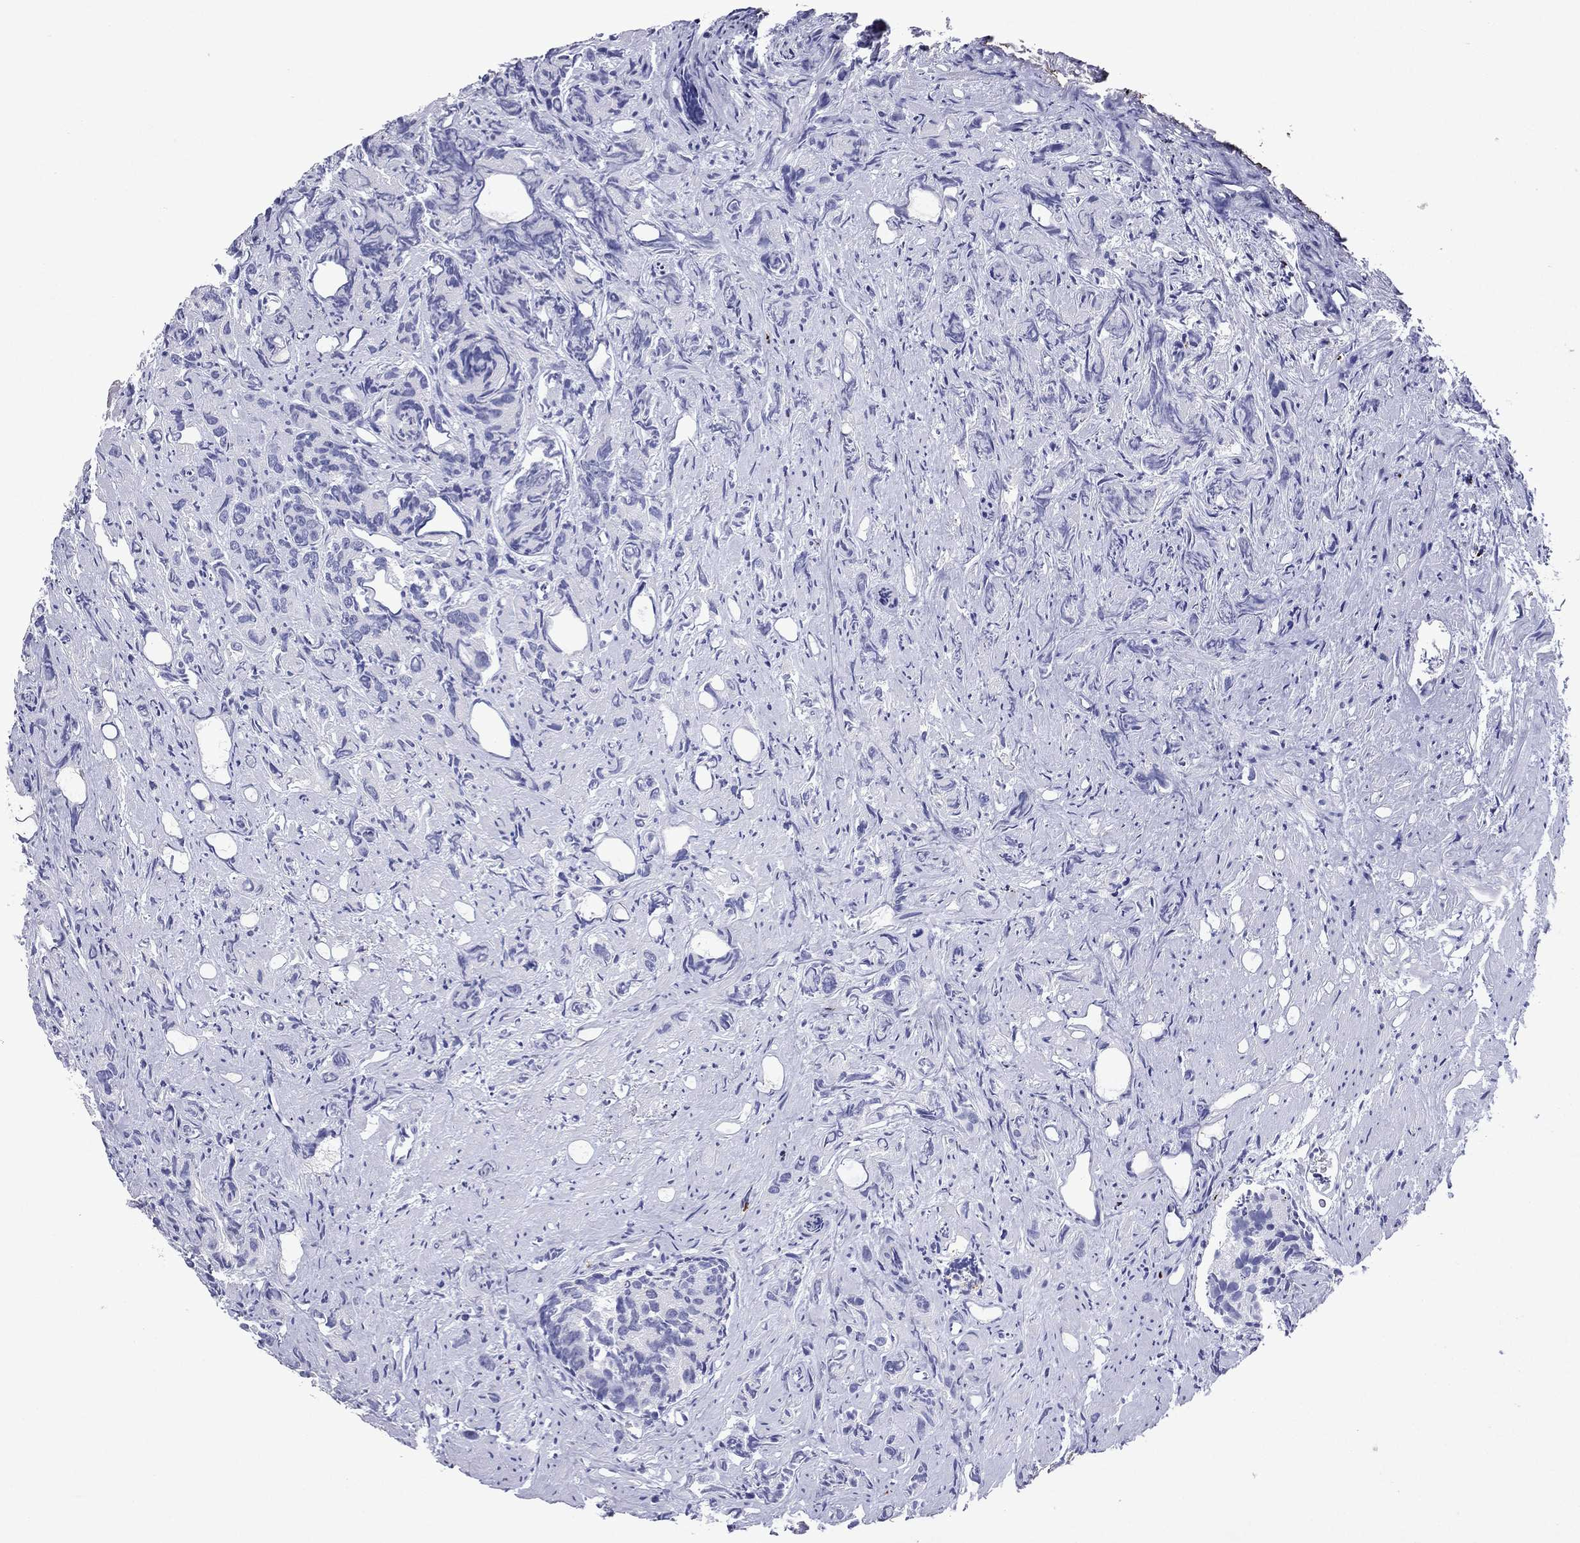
{"staining": {"intensity": "negative", "quantity": "none", "location": "none"}, "tissue": "prostate cancer", "cell_type": "Tumor cells", "image_type": "cancer", "snomed": [{"axis": "morphology", "description": "Adenocarcinoma, High grade"}, {"axis": "topography", "description": "Prostate"}], "caption": "An IHC micrograph of prostate cancer is shown. There is no staining in tumor cells of prostate cancer. (Brightfield microscopy of DAB (3,3'-diaminobenzidine) IHC at high magnification).", "gene": "GZMK", "patient": {"sex": "male", "age": 90}}